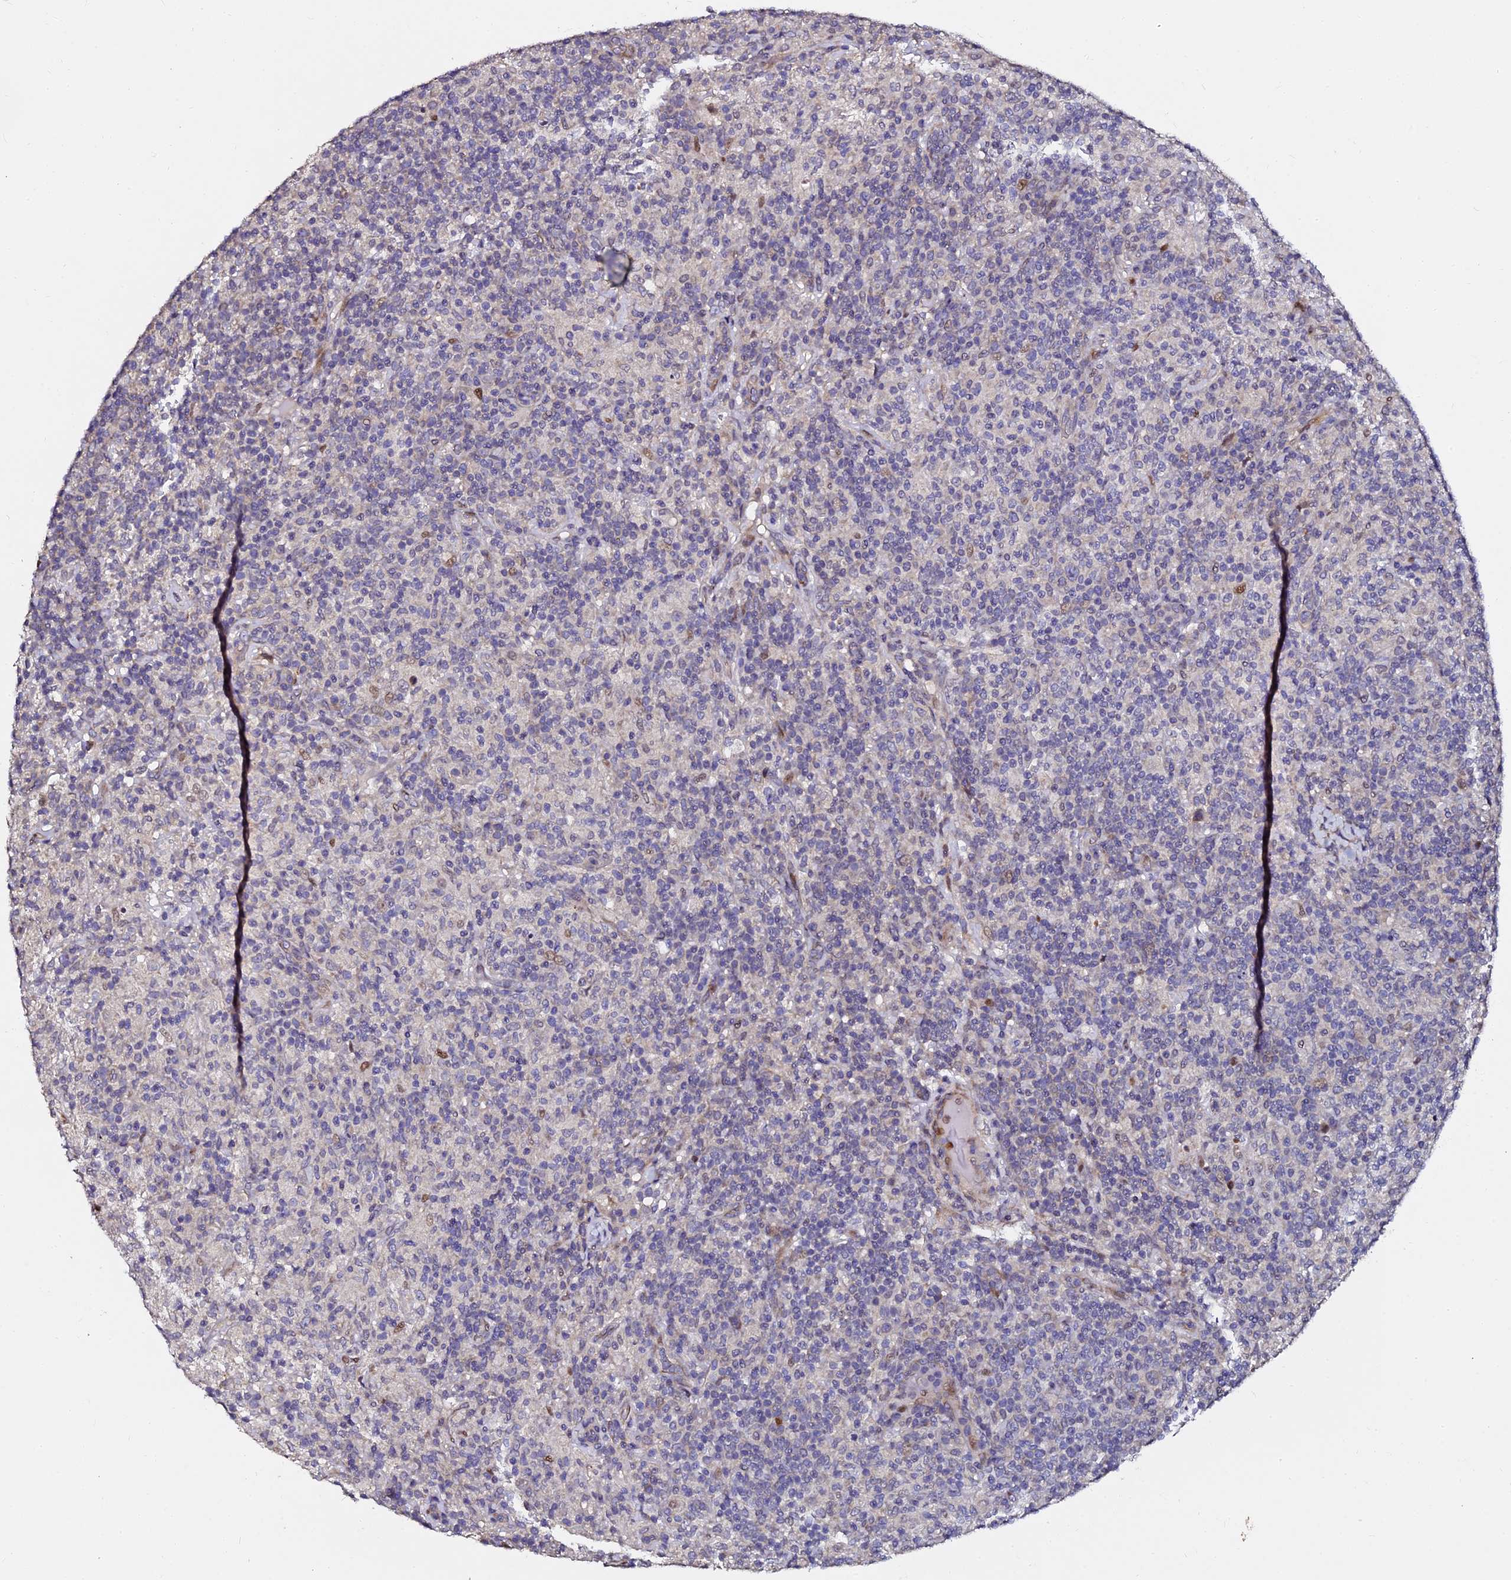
{"staining": {"intensity": "negative", "quantity": "none", "location": "none"}, "tissue": "lymphoma", "cell_type": "Tumor cells", "image_type": "cancer", "snomed": [{"axis": "morphology", "description": "Hodgkin's disease, NOS"}, {"axis": "topography", "description": "Lymph node"}], "caption": "DAB immunohistochemical staining of human lymphoma shows no significant staining in tumor cells.", "gene": "GPN3", "patient": {"sex": "male", "age": 70}}